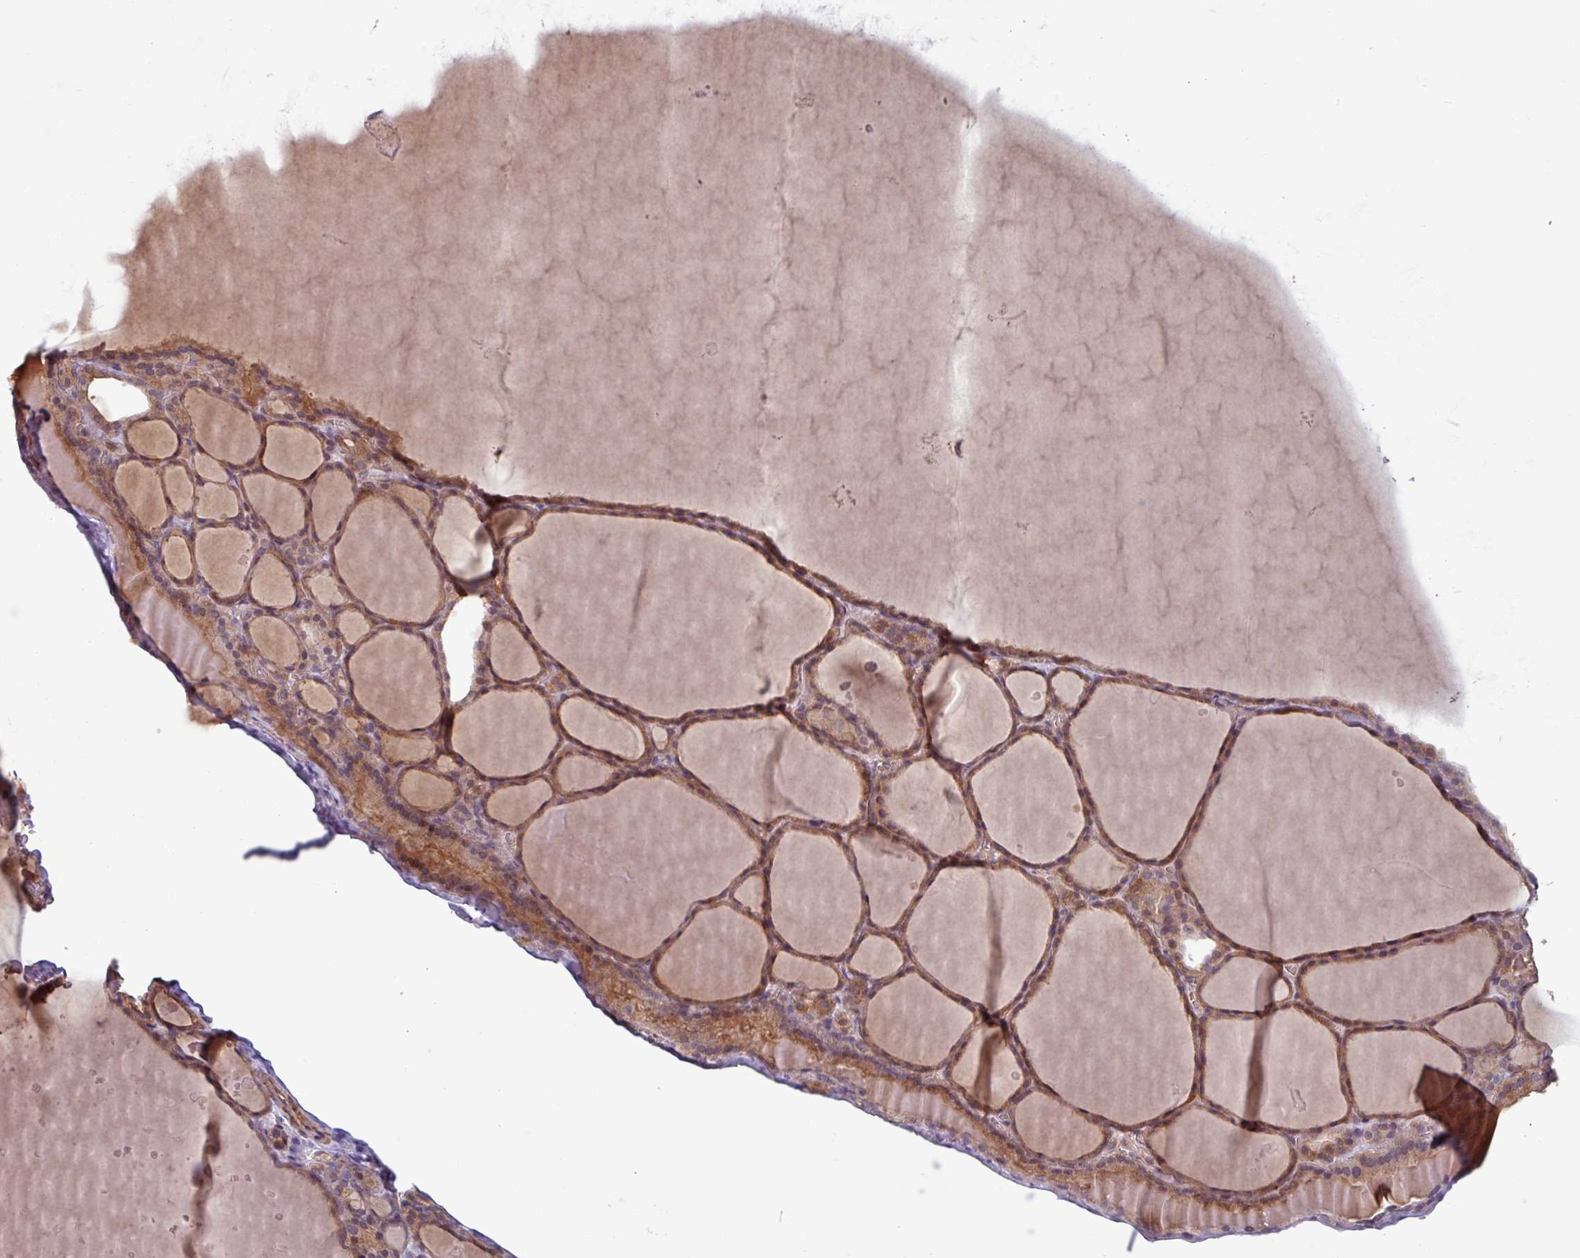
{"staining": {"intensity": "moderate", "quantity": ">75%", "location": "cytoplasmic/membranous"}, "tissue": "thyroid gland", "cell_type": "Glandular cells", "image_type": "normal", "snomed": [{"axis": "morphology", "description": "Normal tissue, NOS"}, {"axis": "topography", "description": "Thyroid gland"}], "caption": "Glandular cells reveal moderate cytoplasmic/membranous positivity in about >75% of cells in unremarkable thyroid gland. The staining is performed using DAB (3,3'-diaminobenzidine) brown chromogen to label protein expression. The nuclei are counter-stained blue using hematoxylin.", "gene": "PCED1A", "patient": {"sex": "male", "age": 56}}